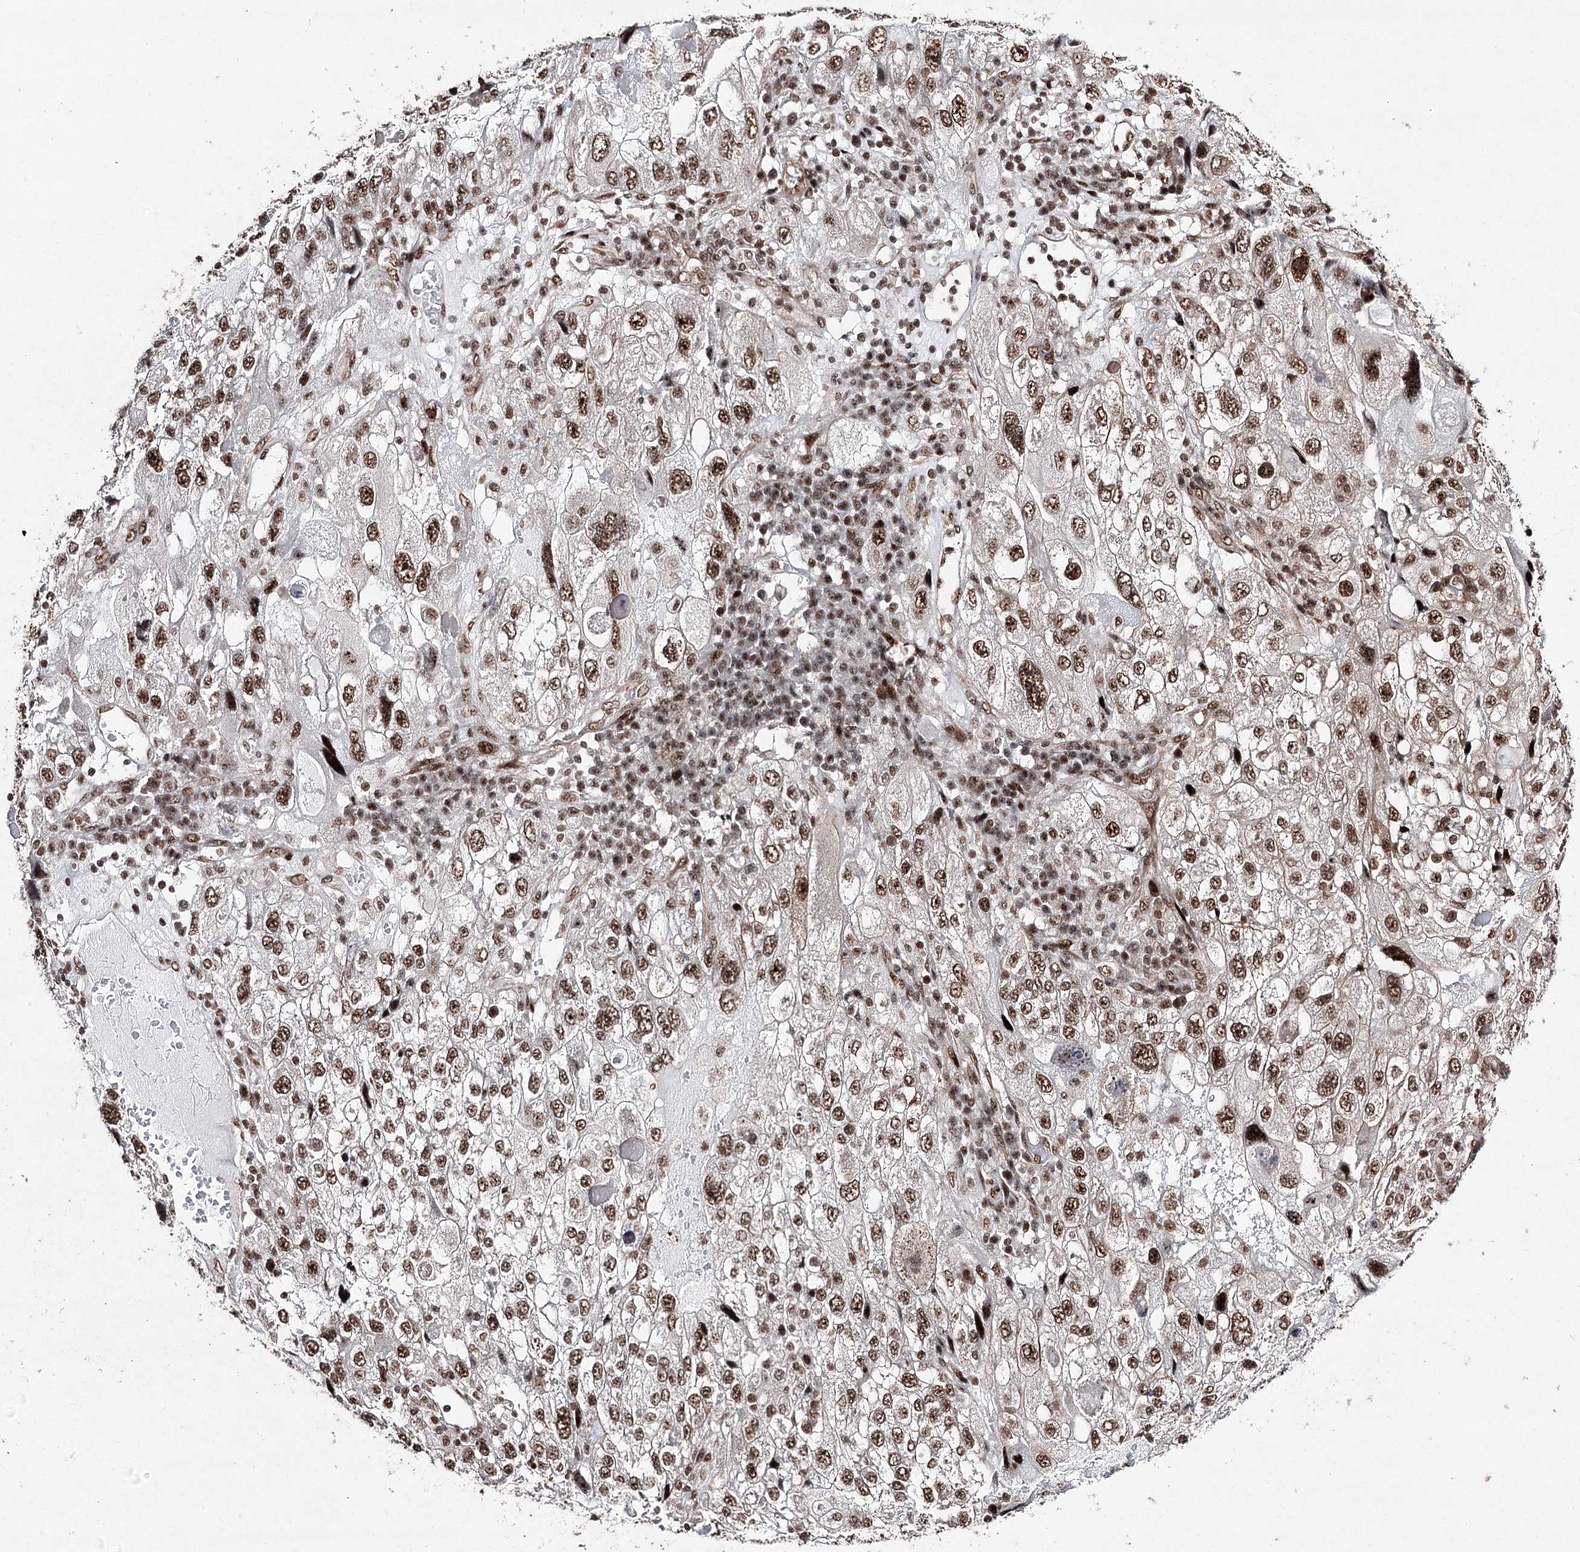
{"staining": {"intensity": "moderate", "quantity": ">75%", "location": "nuclear"}, "tissue": "endometrial cancer", "cell_type": "Tumor cells", "image_type": "cancer", "snomed": [{"axis": "morphology", "description": "Adenocarcinoma, NOS"}, {"axis": "topography", "description": "Endometrium"}], "caption": "Protein expression analysis of human endometrial adenocarcinoma reveals moderate nuclear staining in approximately >75% of tumor cells.", "gene": "PDCD4", "patient": {"sex": "female", "age": 49}}